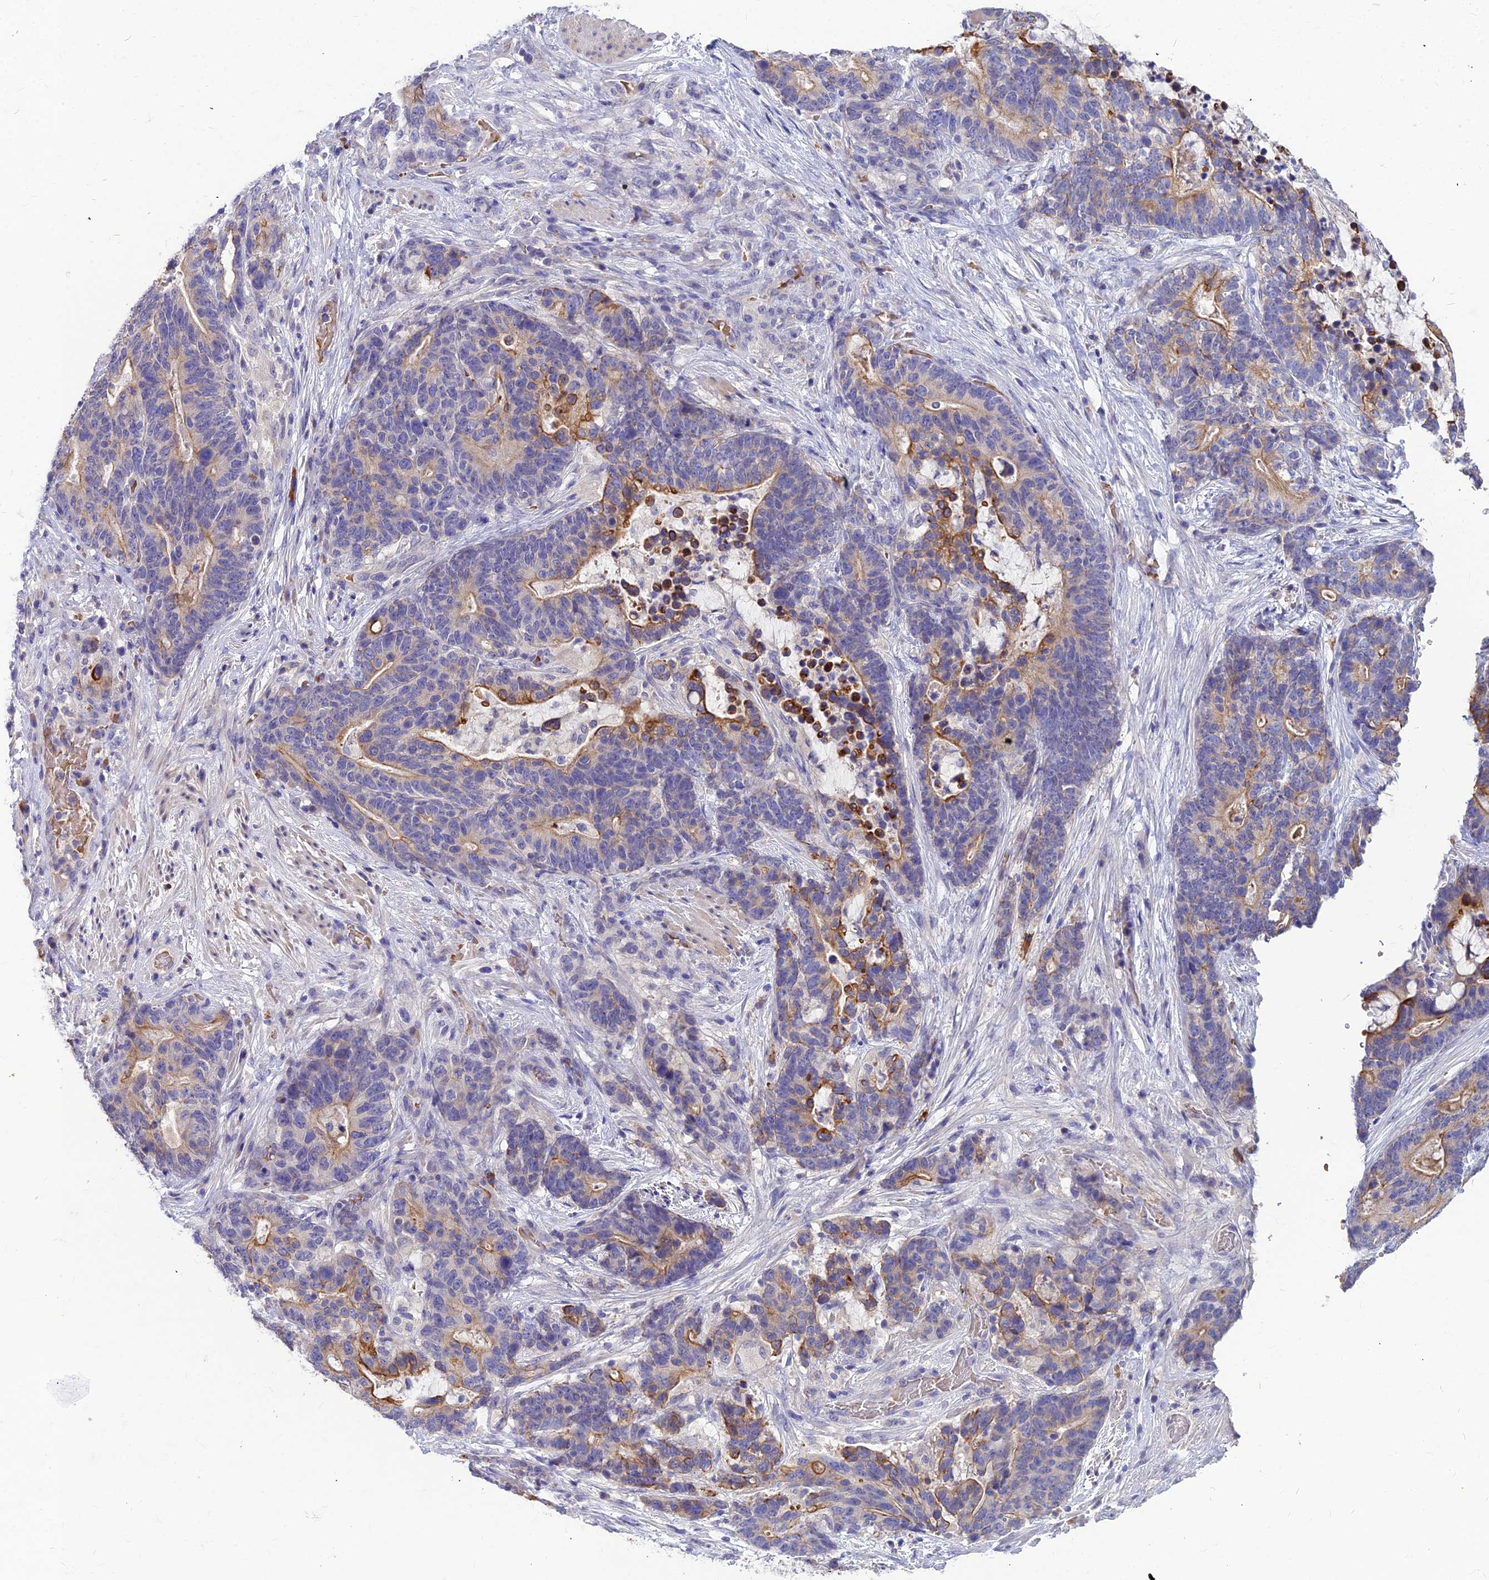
{"staining": {"intensity": "moderate", "quantity": "<25%", "location": "cytoplasmic/membranous"}, "tissue": "stomach cancer", "cell_type": "Tumor cells", "image_type": "cancer", "snomed": [{"axis": "morphology", "description": "Normal tissue, NOS"}, {"axis": "morphology", "description": "Adenocarcinoma, NOS"}, {"axis": "topography", "description": "Stomach"}], "caption": "Protein staining displays moderate cytoplasmic/membranous staining in approximately <25% of tumor cells in stomach cancer (adenocarcinoma).", "gene": "DMRTA1", "patient": {"sex": "female", "age": 64}}